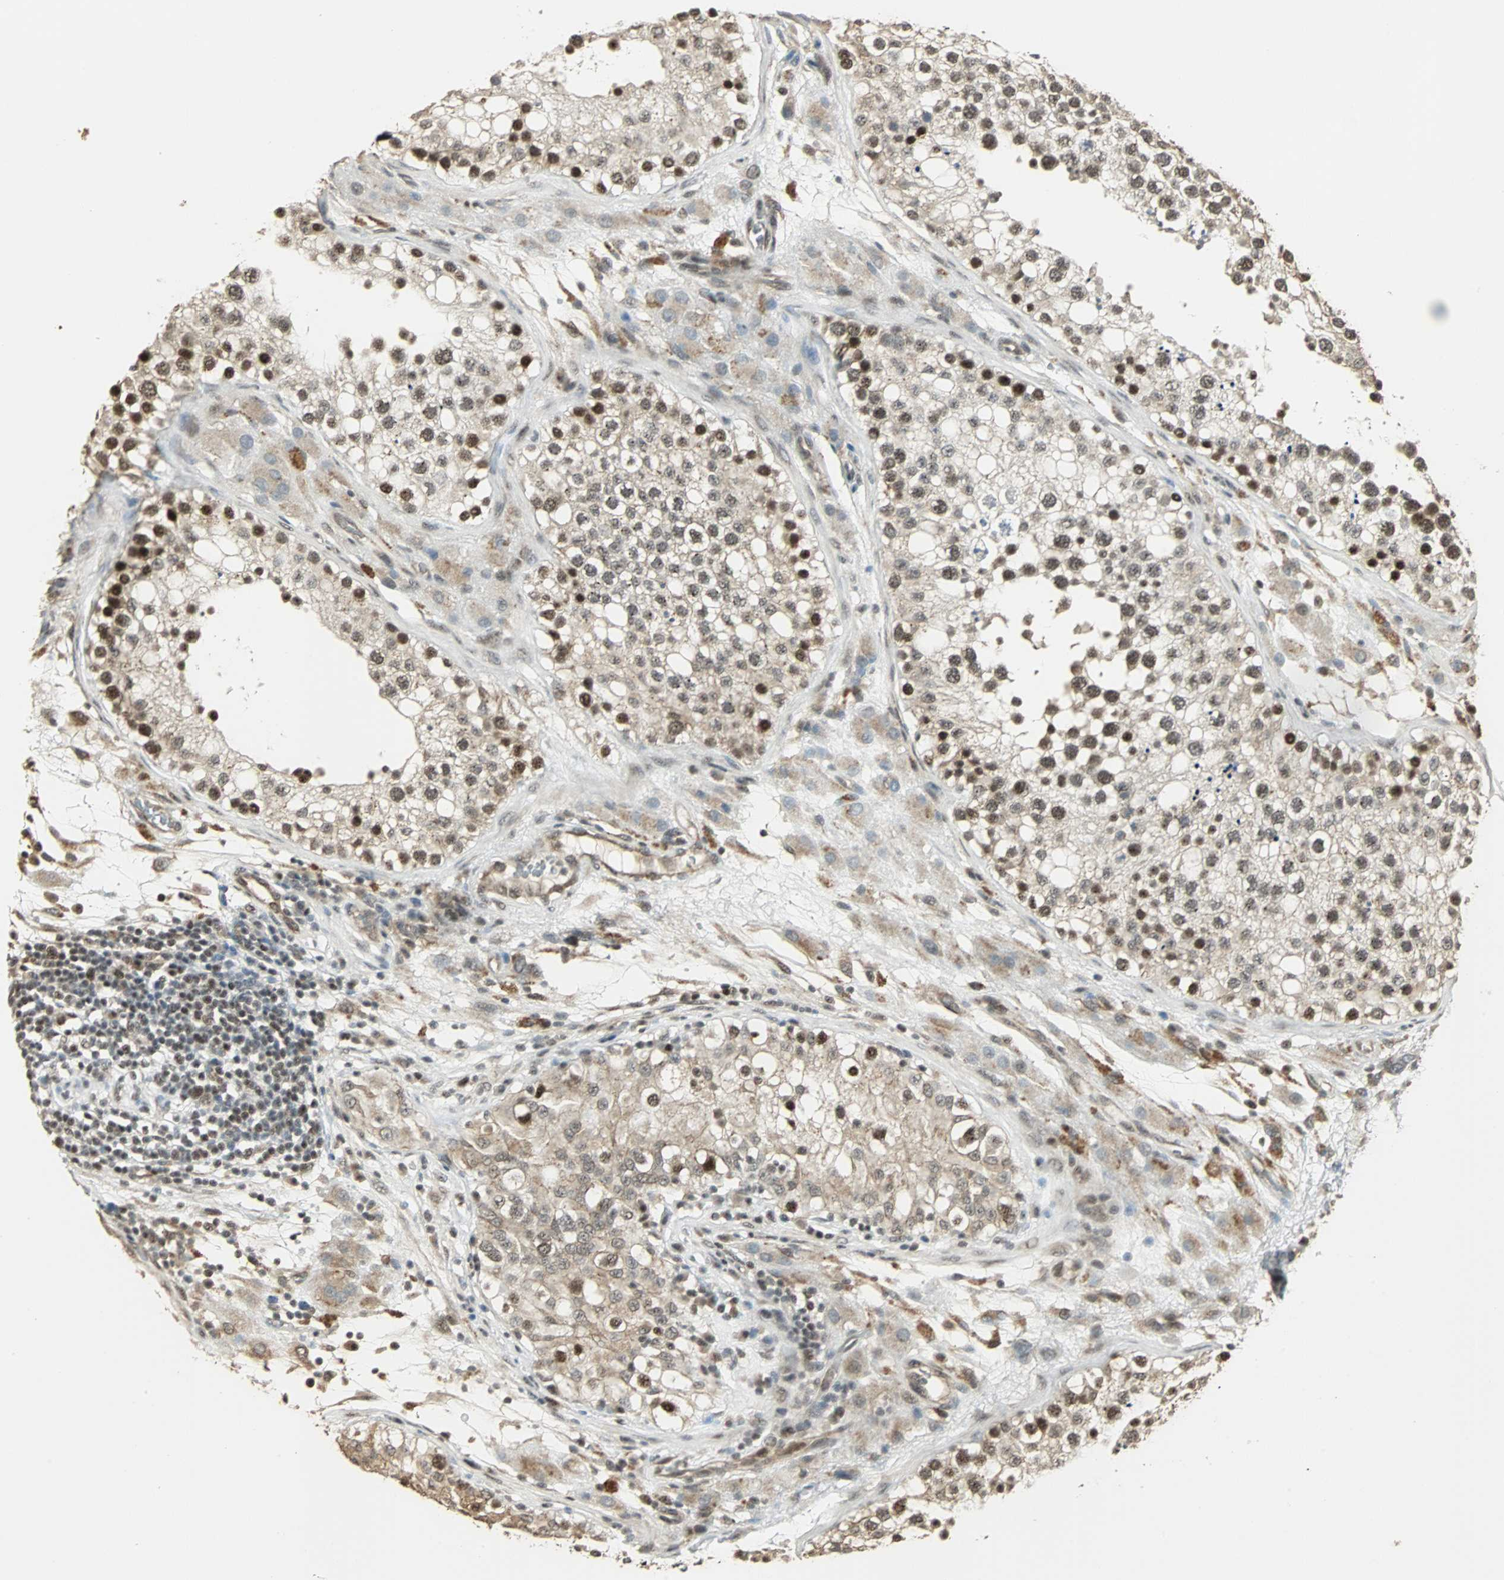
{"staining": {"intensity": "strong", "quantity": ">75%", "location": "nuclear"}, "tissue": "testis", "cell_type": "Cells in seminiferous ducts", "image_type": "normal", "snomed": [{"axis": "morphology", "description": "Normal tissue, NOS"}, {"axis": "topography", "description": "Testis"}], "caption": "Immunohistochemistry of normal testis displays high levels of strong nuclear positivity in about >75% of cells in seminiferous ducts.", "gene": "MED4", "patient": {"sex": "male", "age": 26}}